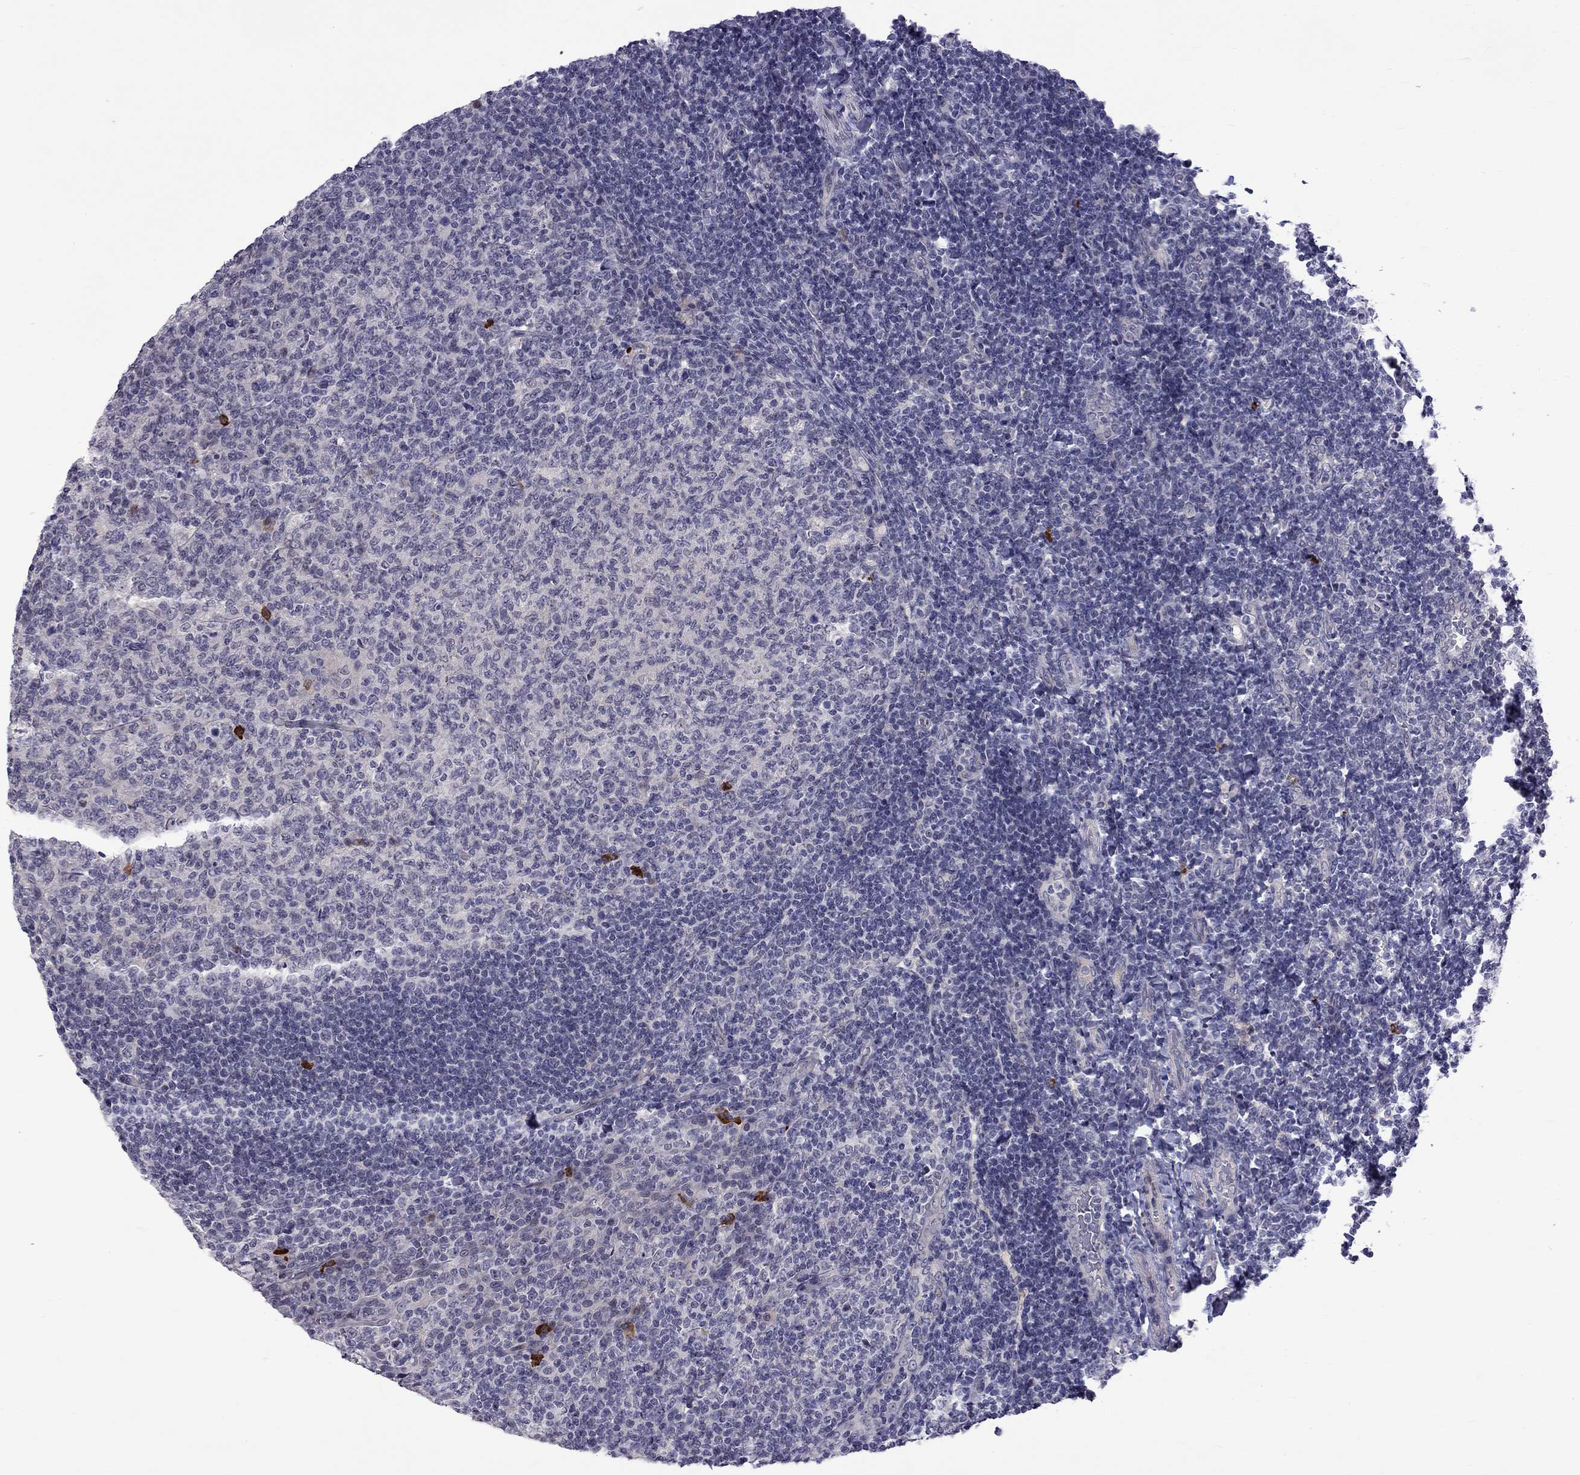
{"staining": {"intensity": "strong", "quantity": "<25%", "location": "nuclear"}, "tissue": "tonsil", "cell_type": "Germinal center cells", "image_type": "normal", "snomed": [{"axis": "morphology", "description": "Normal tissue, NOS"}, {"axis": "topography", "description": "Tonsil"}], "caption": "Strong nuclear protein staining is identified in approximately <25% of germinal center cells in tonsil. The protein is stained brown, and the nuclei are stained in blue (DAB IHC with brightfield microscopy, high magnification).", "gene": "RTL9", "patient": {"sex": "female", "age": 10}}